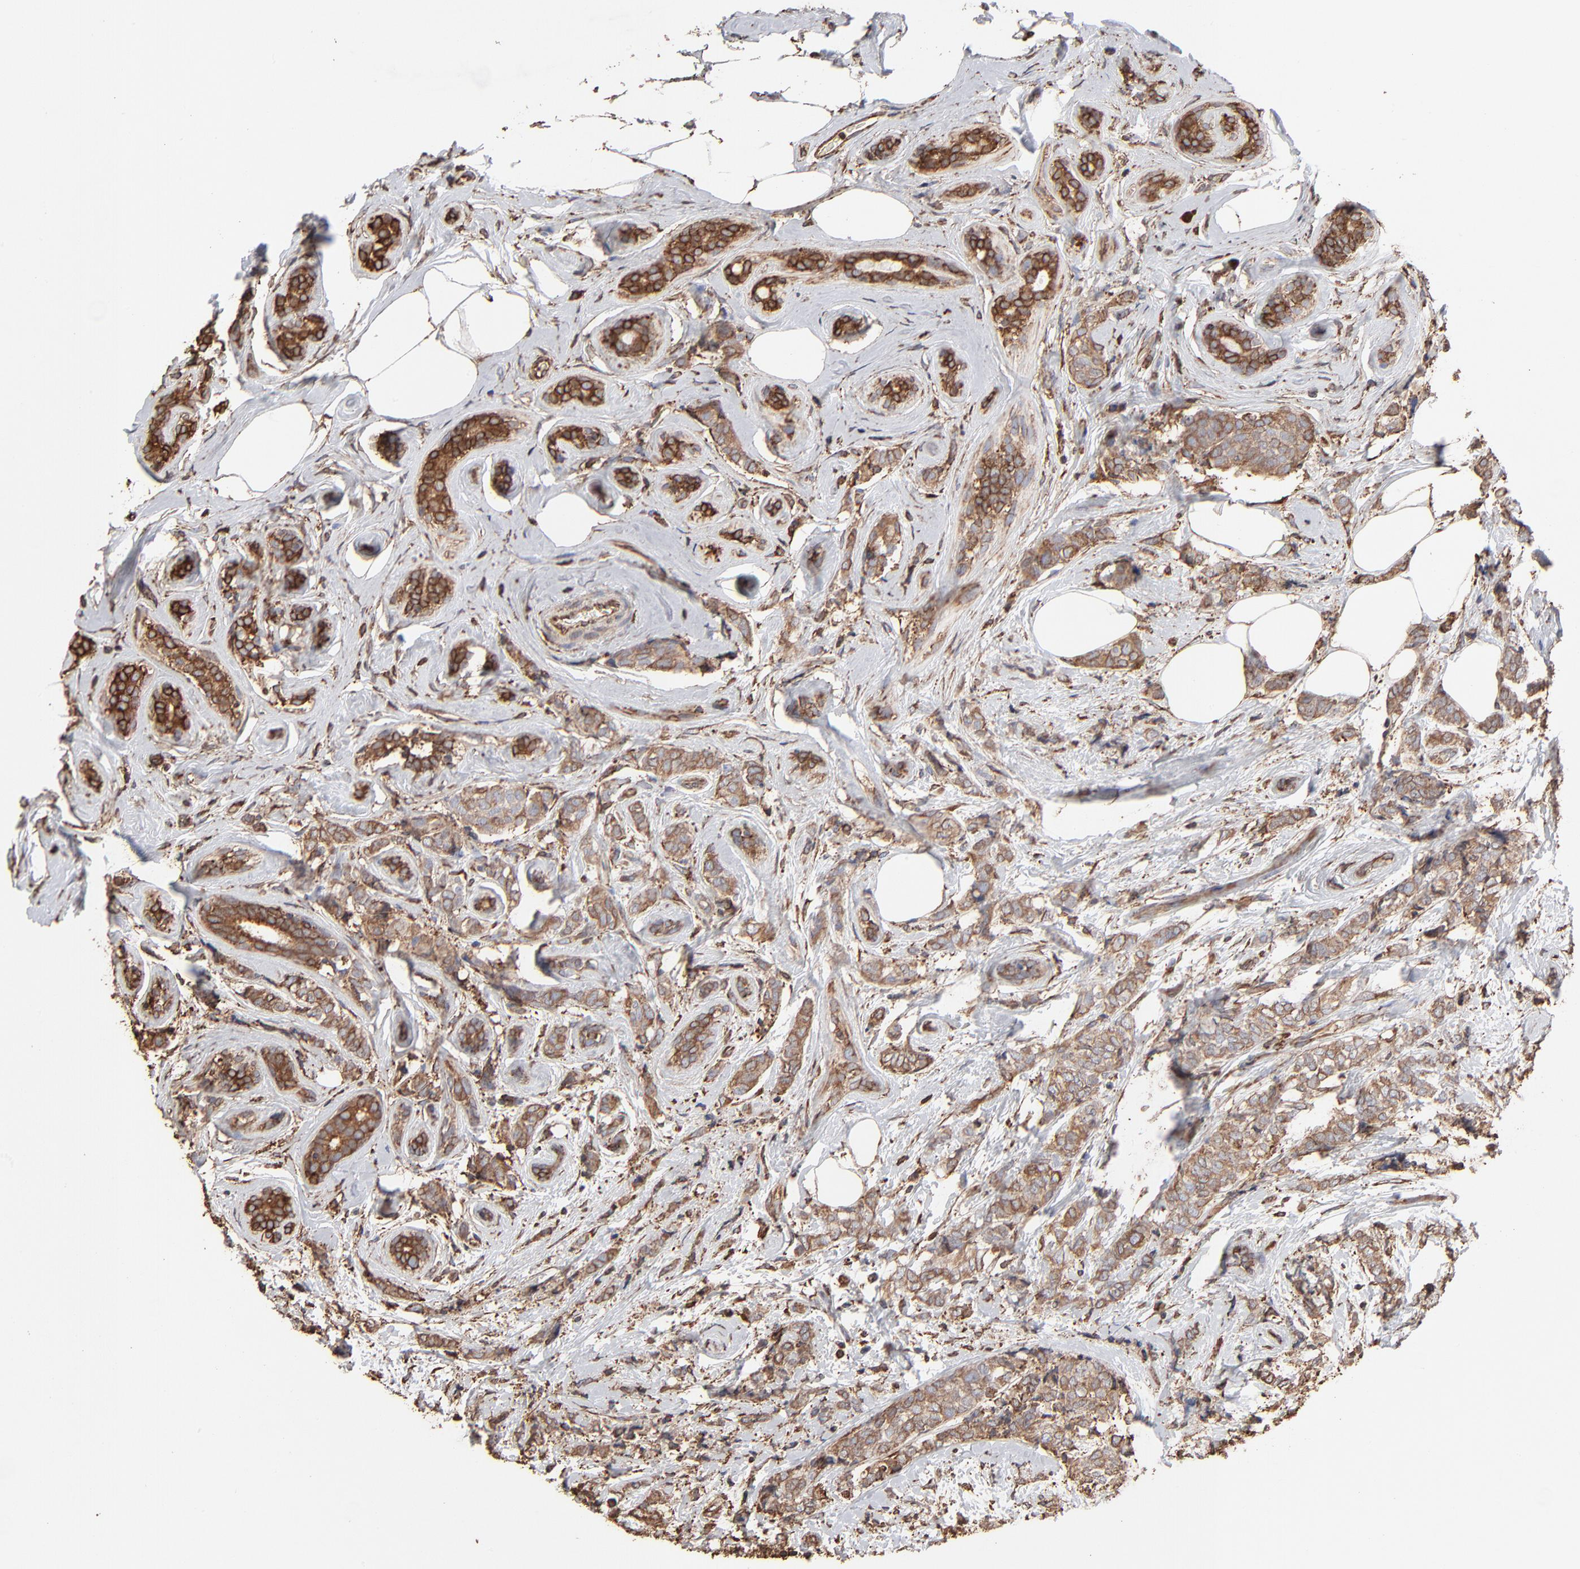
{"staining": {"intensity": "weak", "quantity": ">75%", "location": "cytoplasmic/membranous"}, "tissue": "breast cancer", "cell_type": "Tumor cells", "image_type": "cancer", "snomed": [{"axis": "morphology", "description": "Lobular carcinoma"}, {"axis": "topography", "description": "Breast"}], "caption": "IHC of lobular carcinoma (breast) shows low levels of weak cytoplasmic/membranous positivity in about >75% of tumor cells. (IHC, brightfield microscopy, high magnification).", "gene": "PDIA3", "patient": {"sex": "female", "age": 60}}